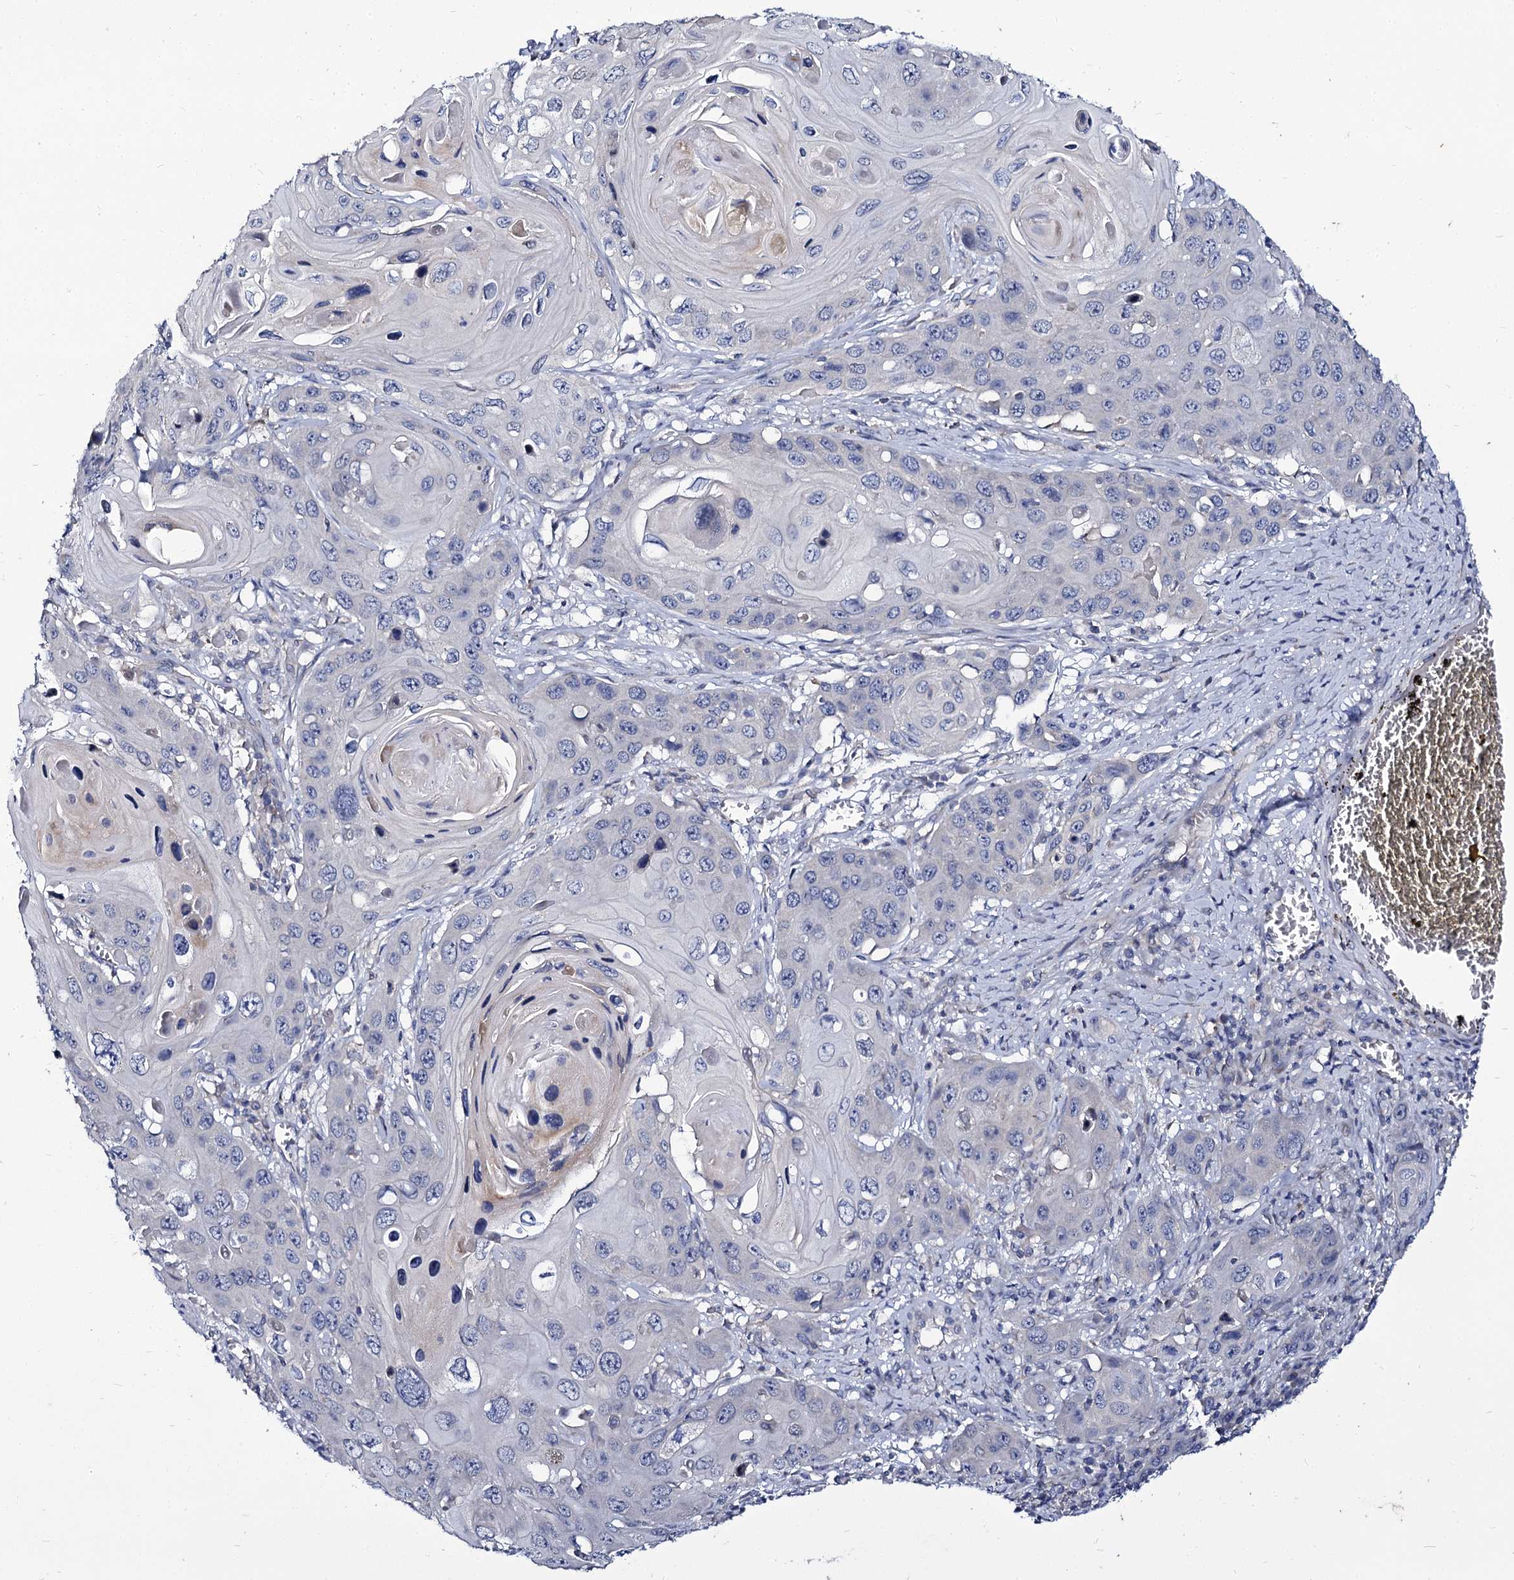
{"staining": {"intensity": "negative", "quantity": "none", "location": "none"}, "tissue": "skin cancer", "cell_type": "Tumor cells", "image_type": "cancer", "snomed": [{"axis": "morphology", "description": "Squamous cell carcinoma, NOS"}, {"axis": "topography", "description": "Skin"}], "caption": "Skin cancer (squamous cell carcinoma) stained for a protein using IHC displays no positivity tumor cells.", "gene": "PANX2", "patient": {"sex": "male", "age": 55}}